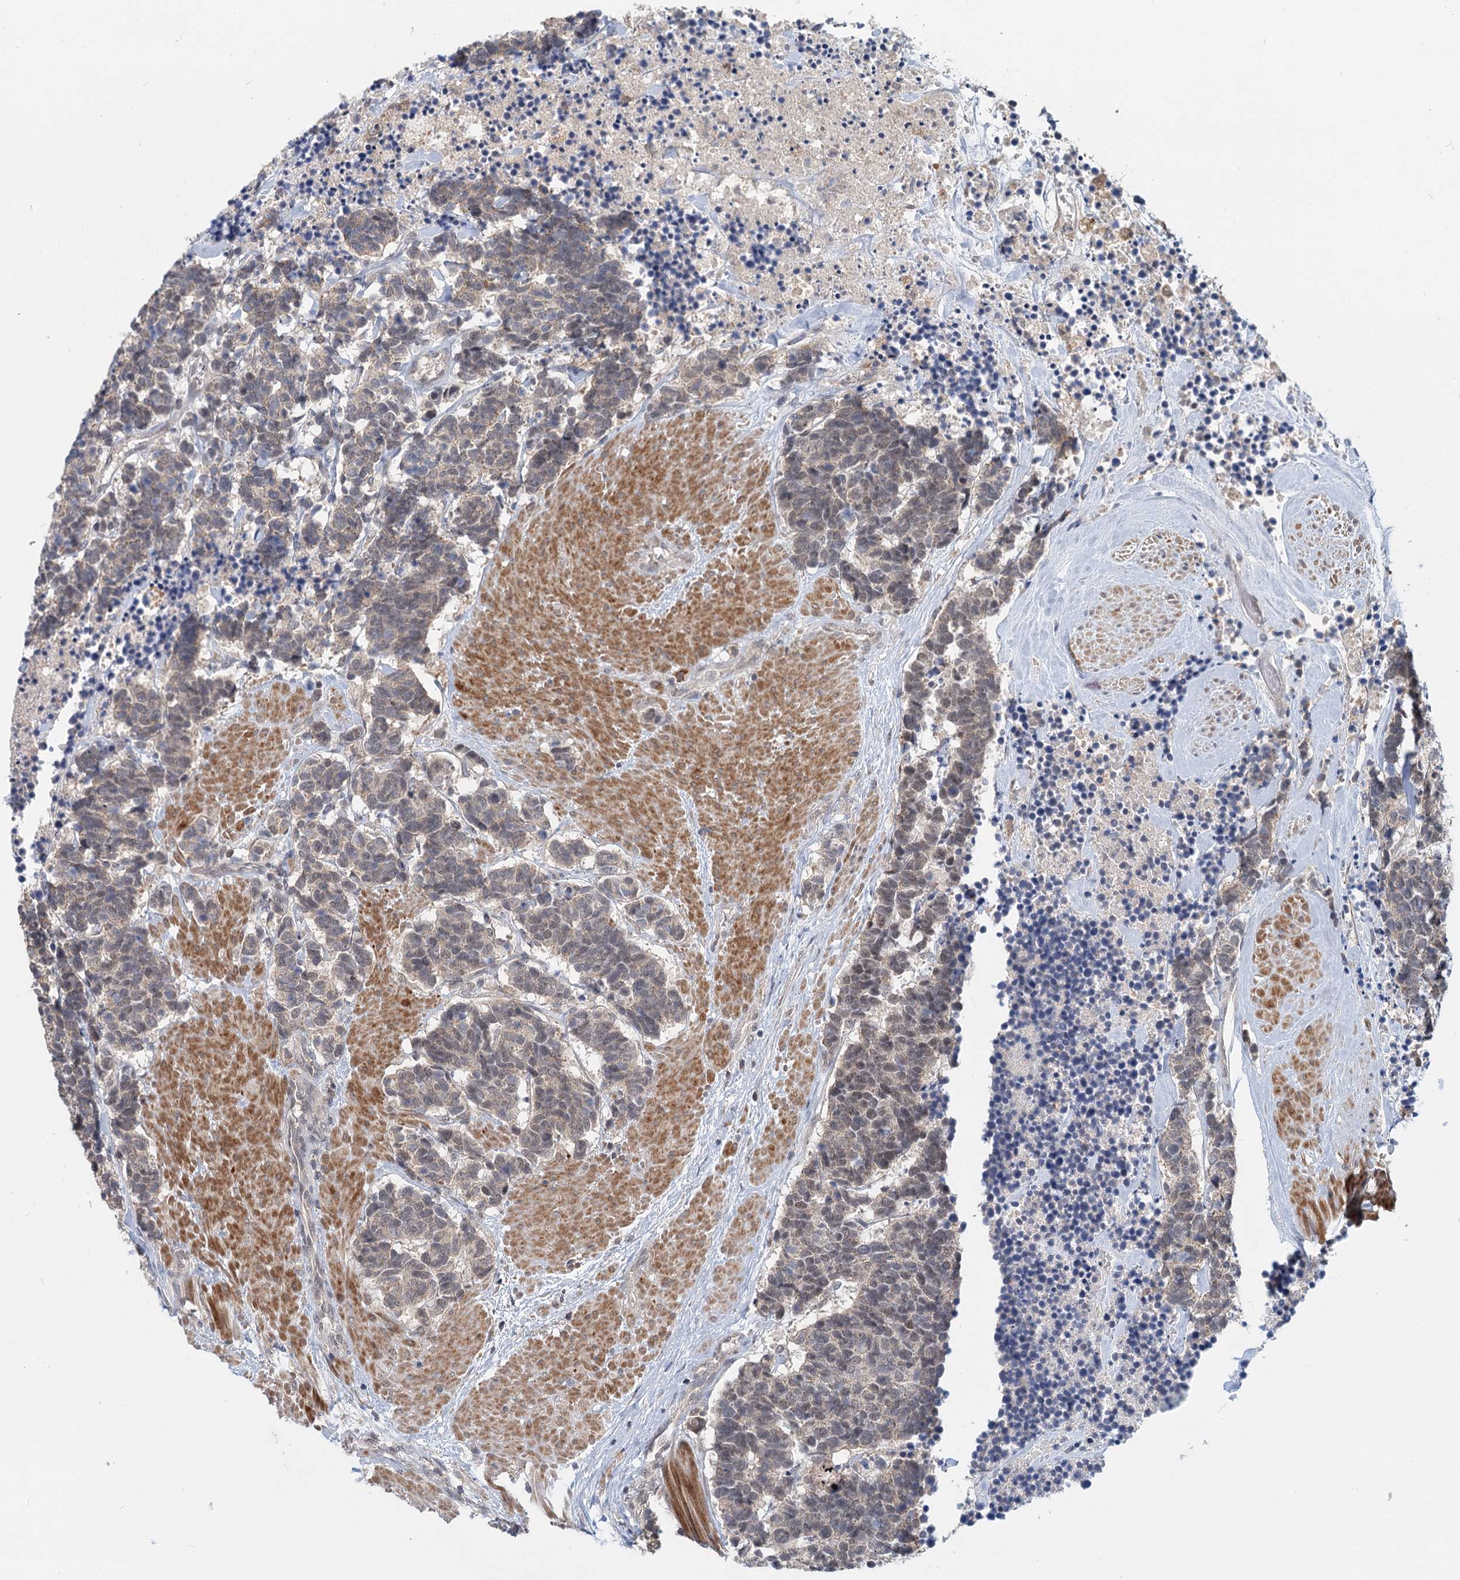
{"staining": {"intensity": "weak", "quantity": "25%-75%", "location": "nuclear"}, "tissue": "carcinoid", "cell_type": "Tumor cells", "image_type": "cancer", "snomed": [{"axis": "morphology", "description": "Carcinoma, NOS"}, {"axis": "morphology", "description": "Carcinoid, malignant, NOS"}, {"axis": "topography", "description": "Urinary bladder"}], "caption": "Immunohistochemical staining of human carcinoid demonstrates low levels of weak nuclear staining in approximately 25%-75% of tumor cells.", "gene": "AP3B1", "patient": {"sex": "male", "age": 57}}